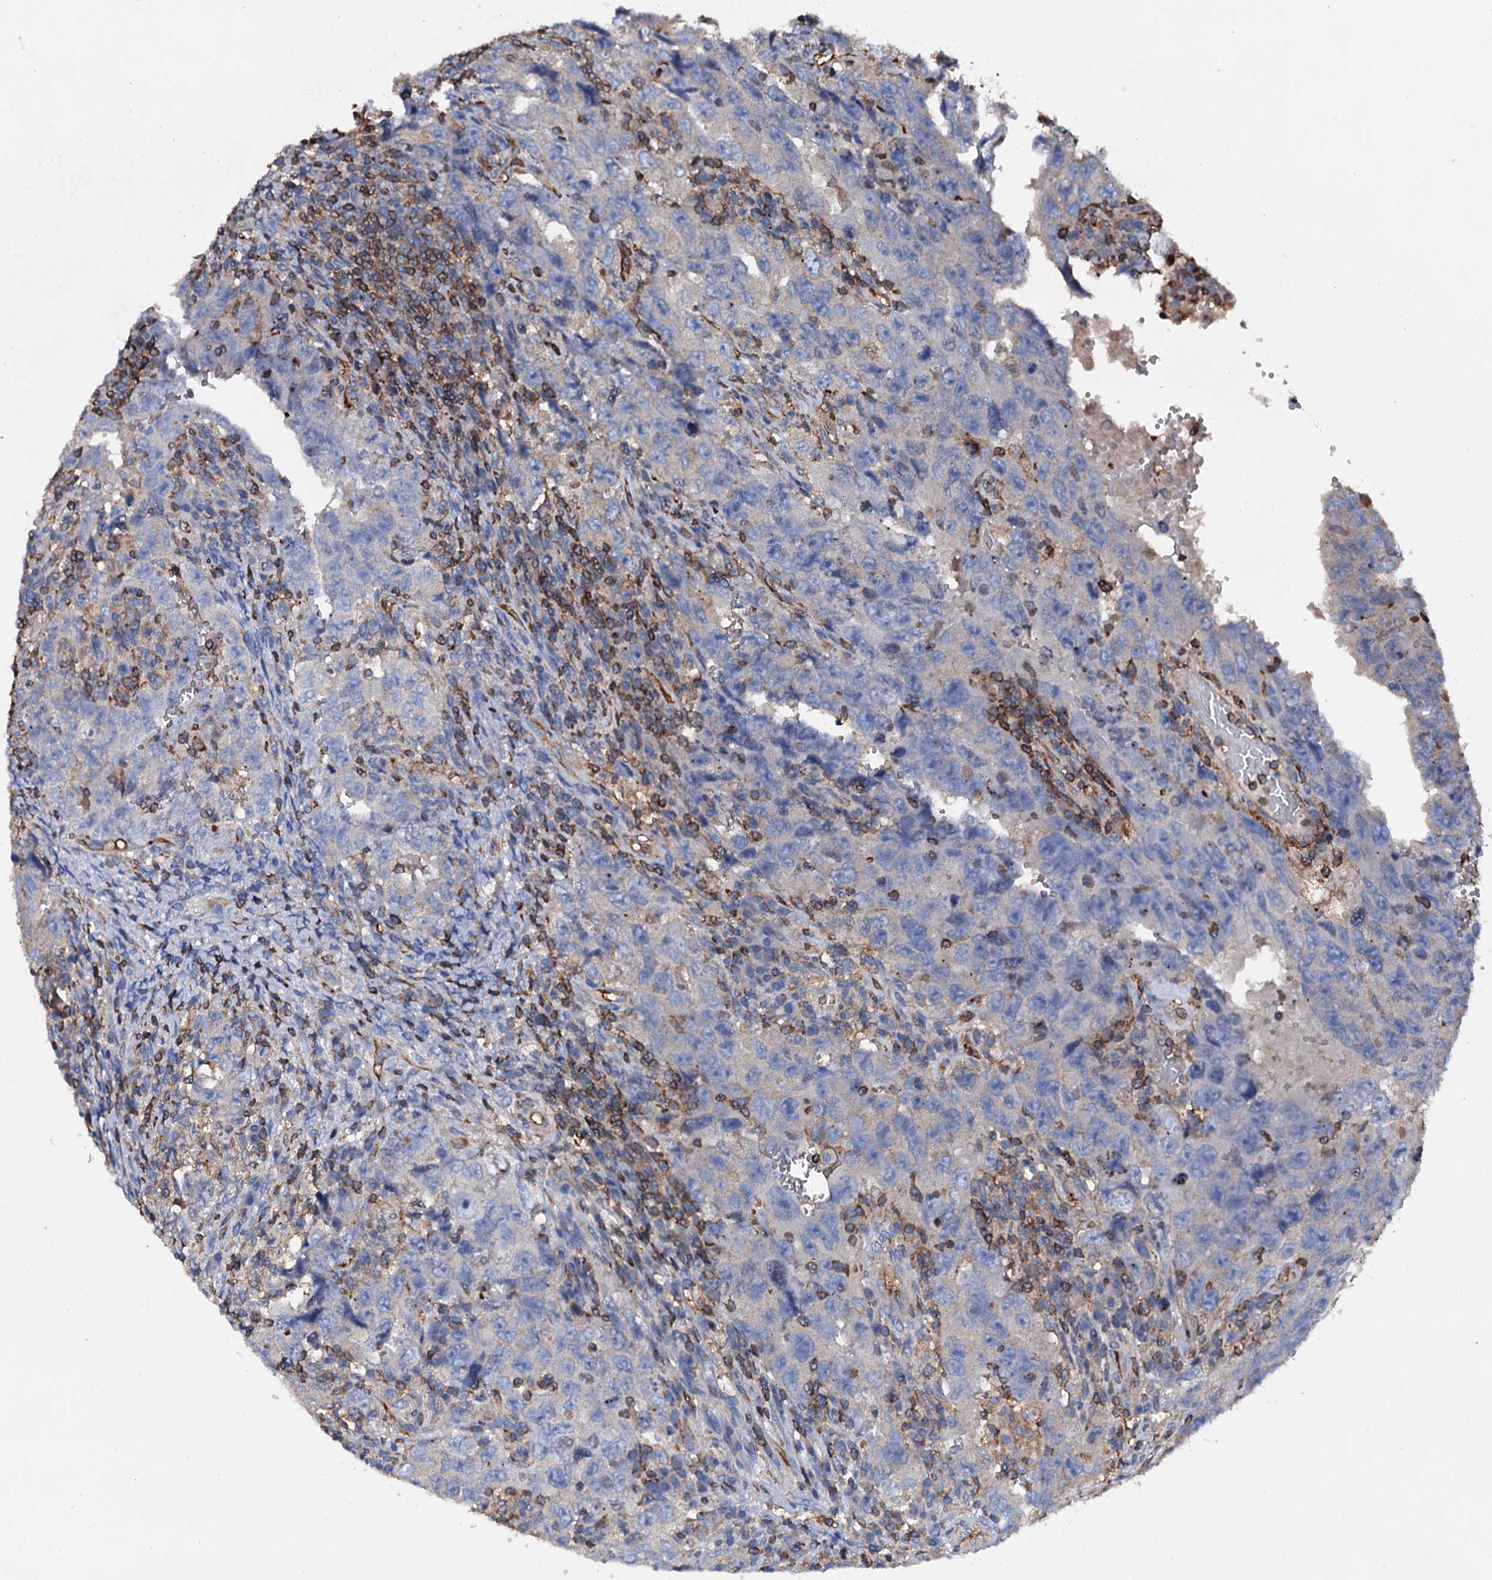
{"staining": {"intensity": "negative", "quantity": "none", "location": "none"}, "tissue": "testis cancer", "cell_type": "Tumor cells", "image_type": "cancer", "snomed": [{"axis": "morphology", "description": "Carcinoma, Embryonal, NOS"}, {"axis": "topography", "description": "Testis"}], "caption": "Immunohistochemical staining of testis embryonal carcinoma displays no significant staining in tumor cells.", "gene": "MS4A4E", "patient": {"sex": "male", "age": 26}}